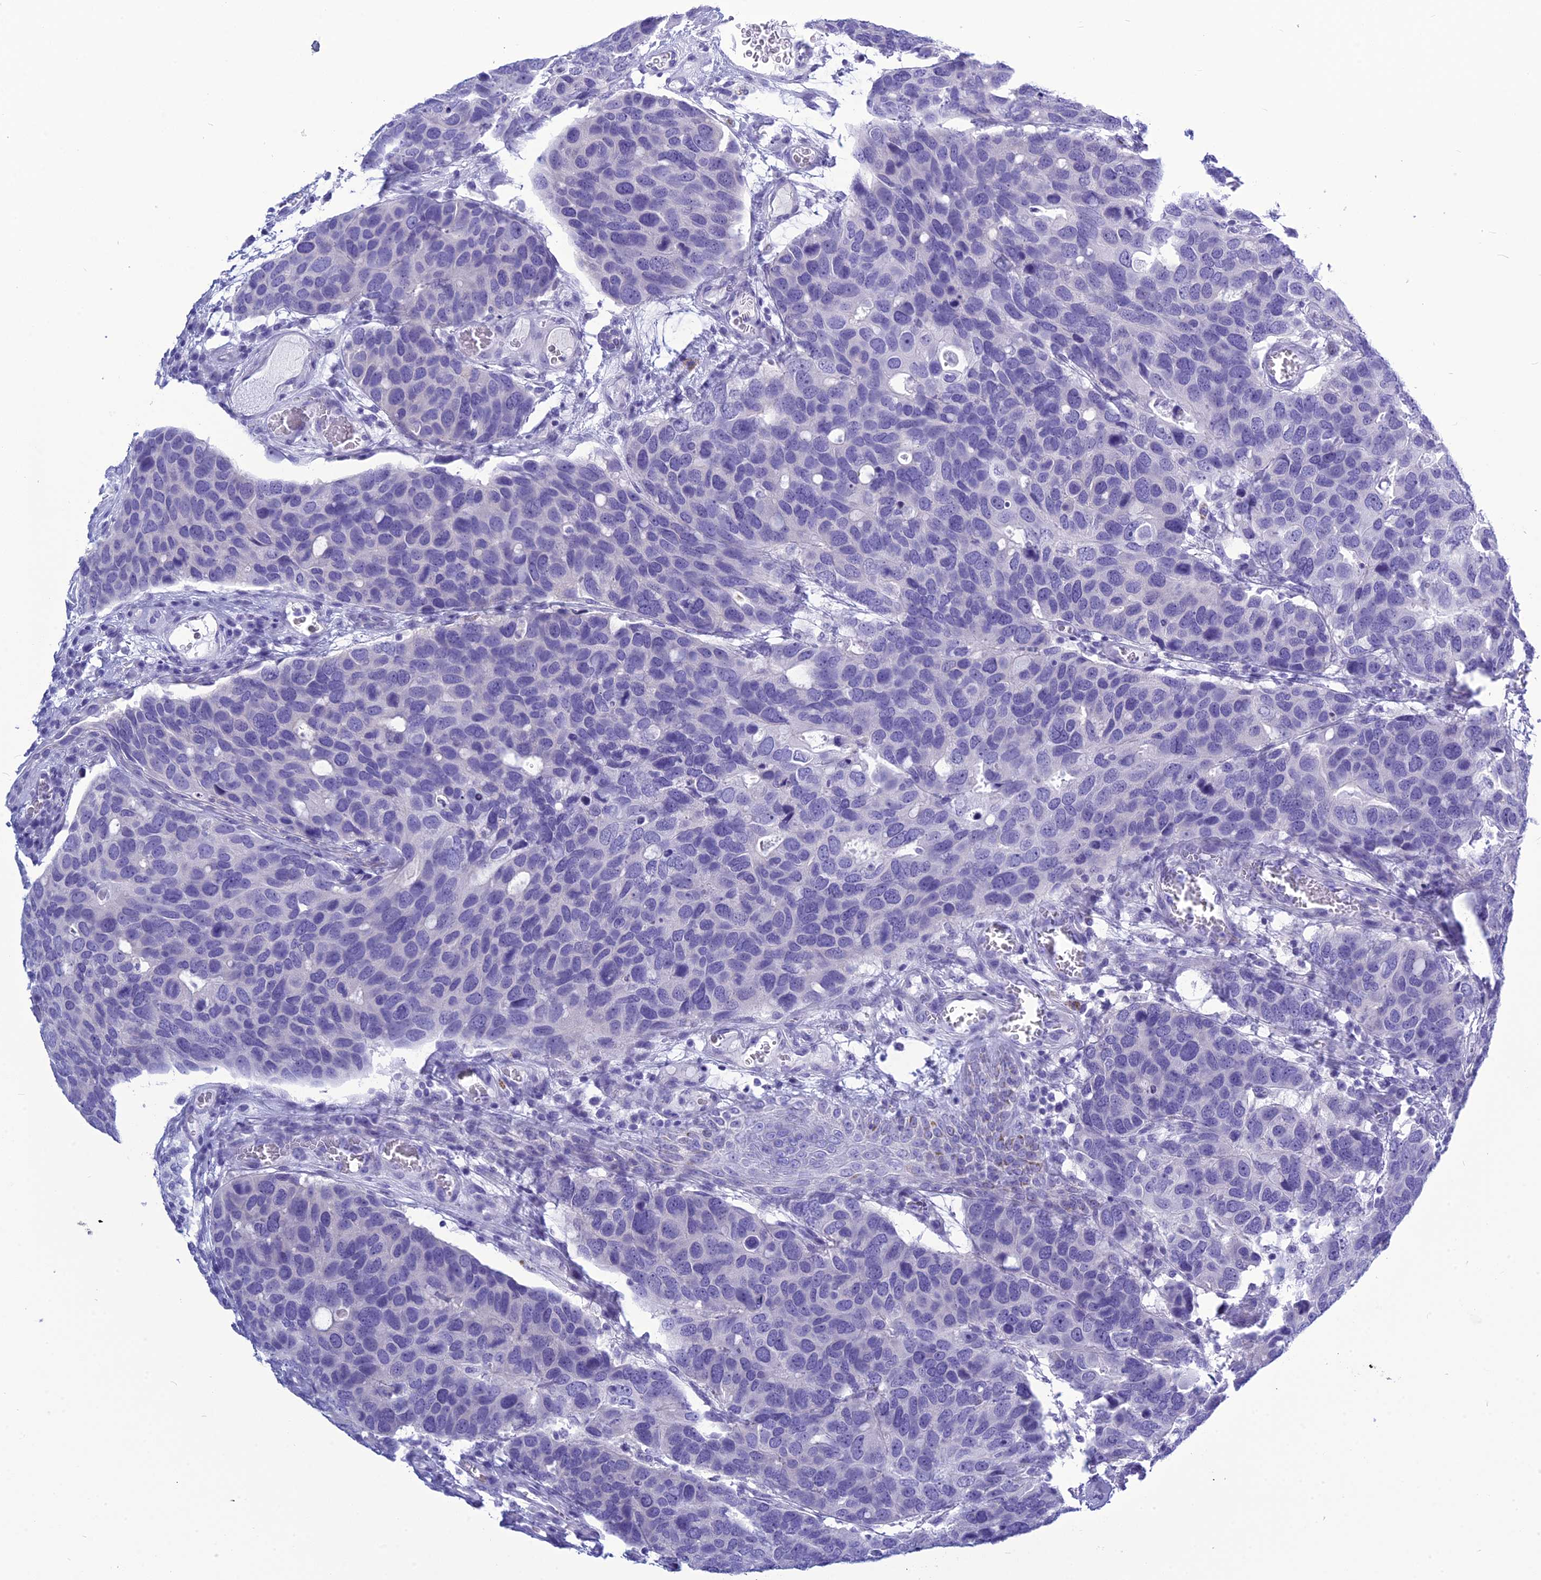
{"staining": {"intensity": "negative", "quantity": "none", "location": "none"}, "tissue": "breast cancer", "cell_type": "Tumor cells", "image_type": "cancer", "snomed": [{"axis": "morphology", "description": "Duct carcinoma"}, {"axis": "topography", "description": "Breast"}], "caption": "The photomicrograph demonstrates no significant positivity in tumor cells of breast cancer.", "gene": "BBS2", "patient": {"sex": "female", "age": 83}}